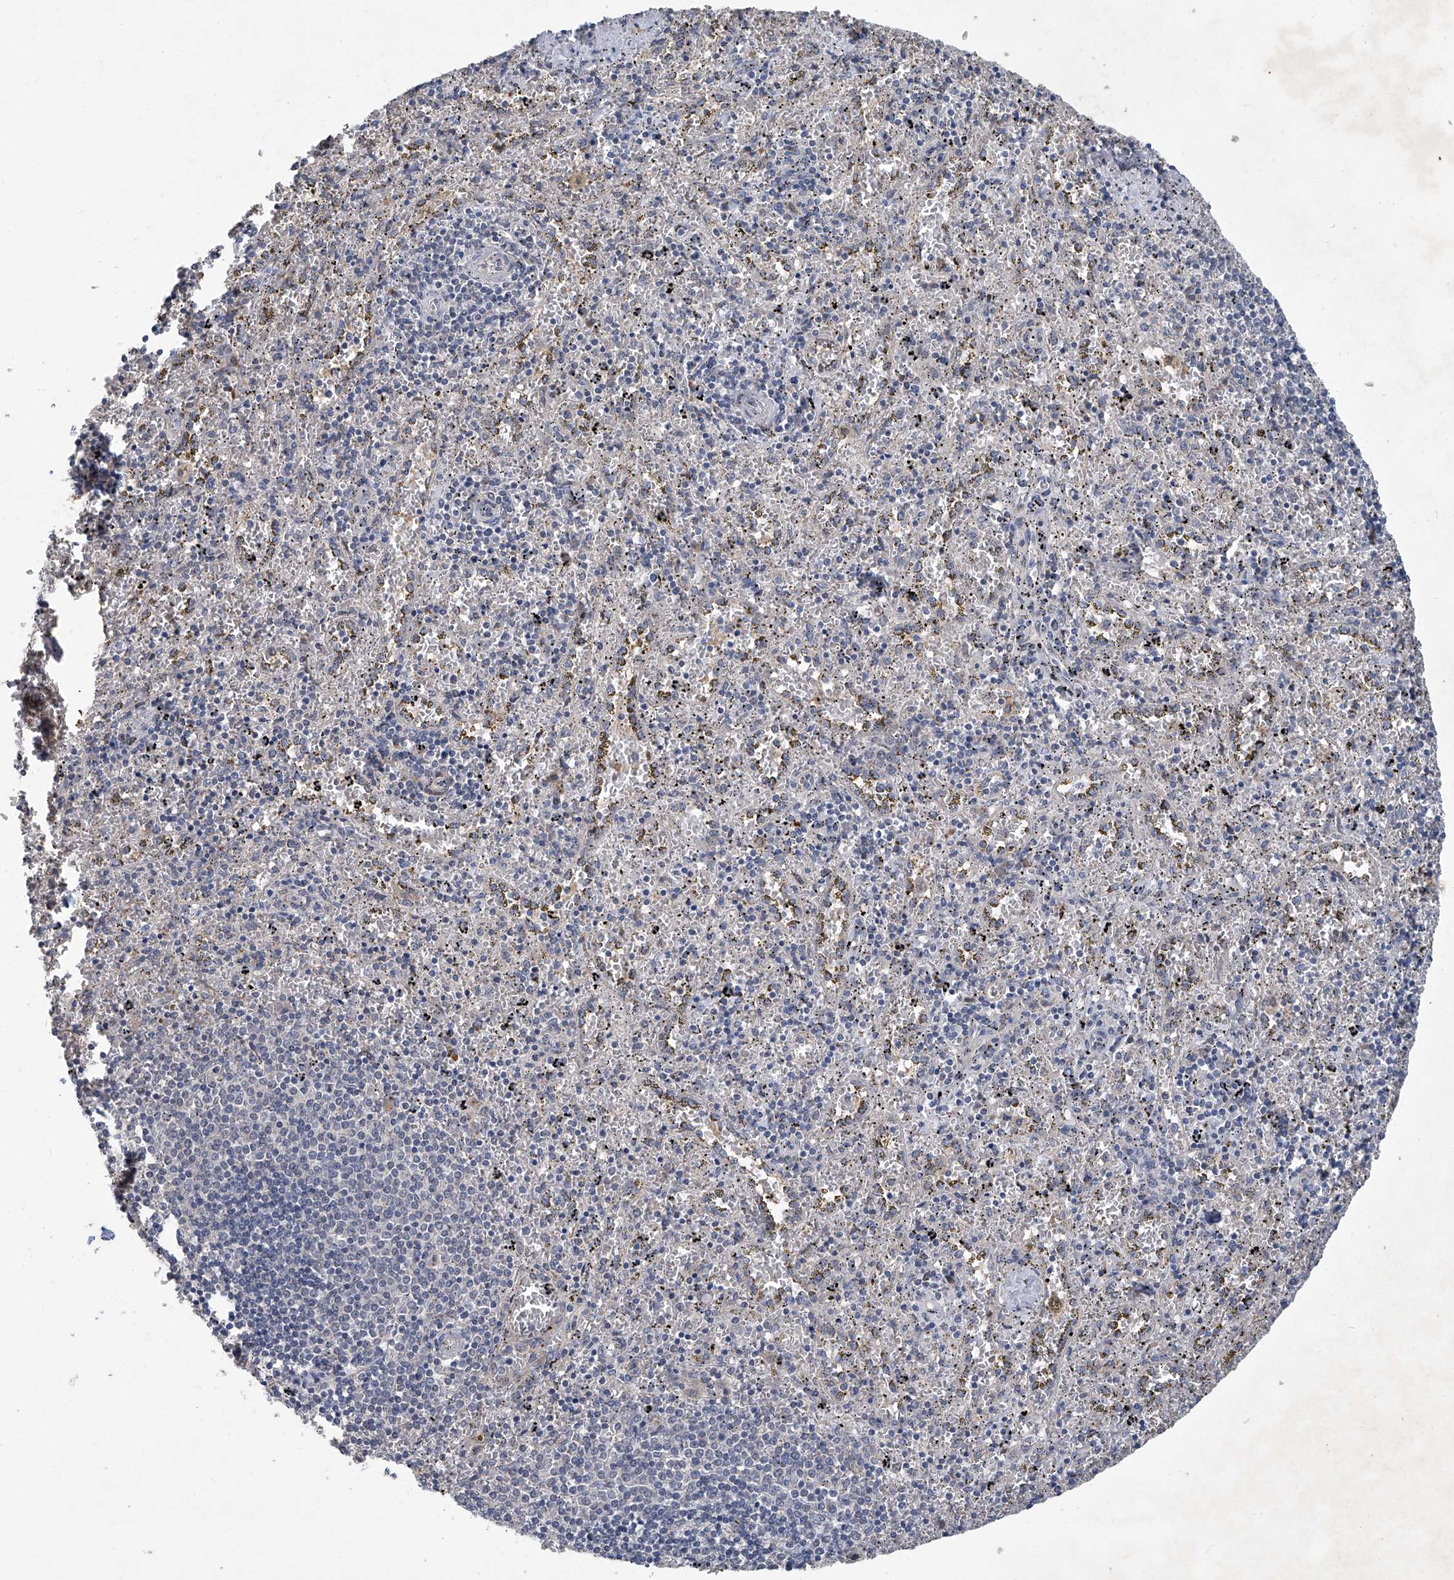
{"staining": {"intensity": "negative", "quantity": "none", "location": "none"}, "tissue": "spleen", "cell_type": "Cells in red pulp", "image_type": "normal", "snomed": [{"axis": "morphology", "description": "Normal tissue, NOS"}, {"axis": "topography", "description": "Spleen"}], "caption": "Immunohistochemical staining of benign human spleen reveals no significant positivity in cells in red pulp. Brightfield microscopy of immunohistochemistry stained with DAB (brown) and hematoxylin (blue), captured at high magnification.", "gene": "PCSK5", "patient": {"sex": "male", "age": 11}}